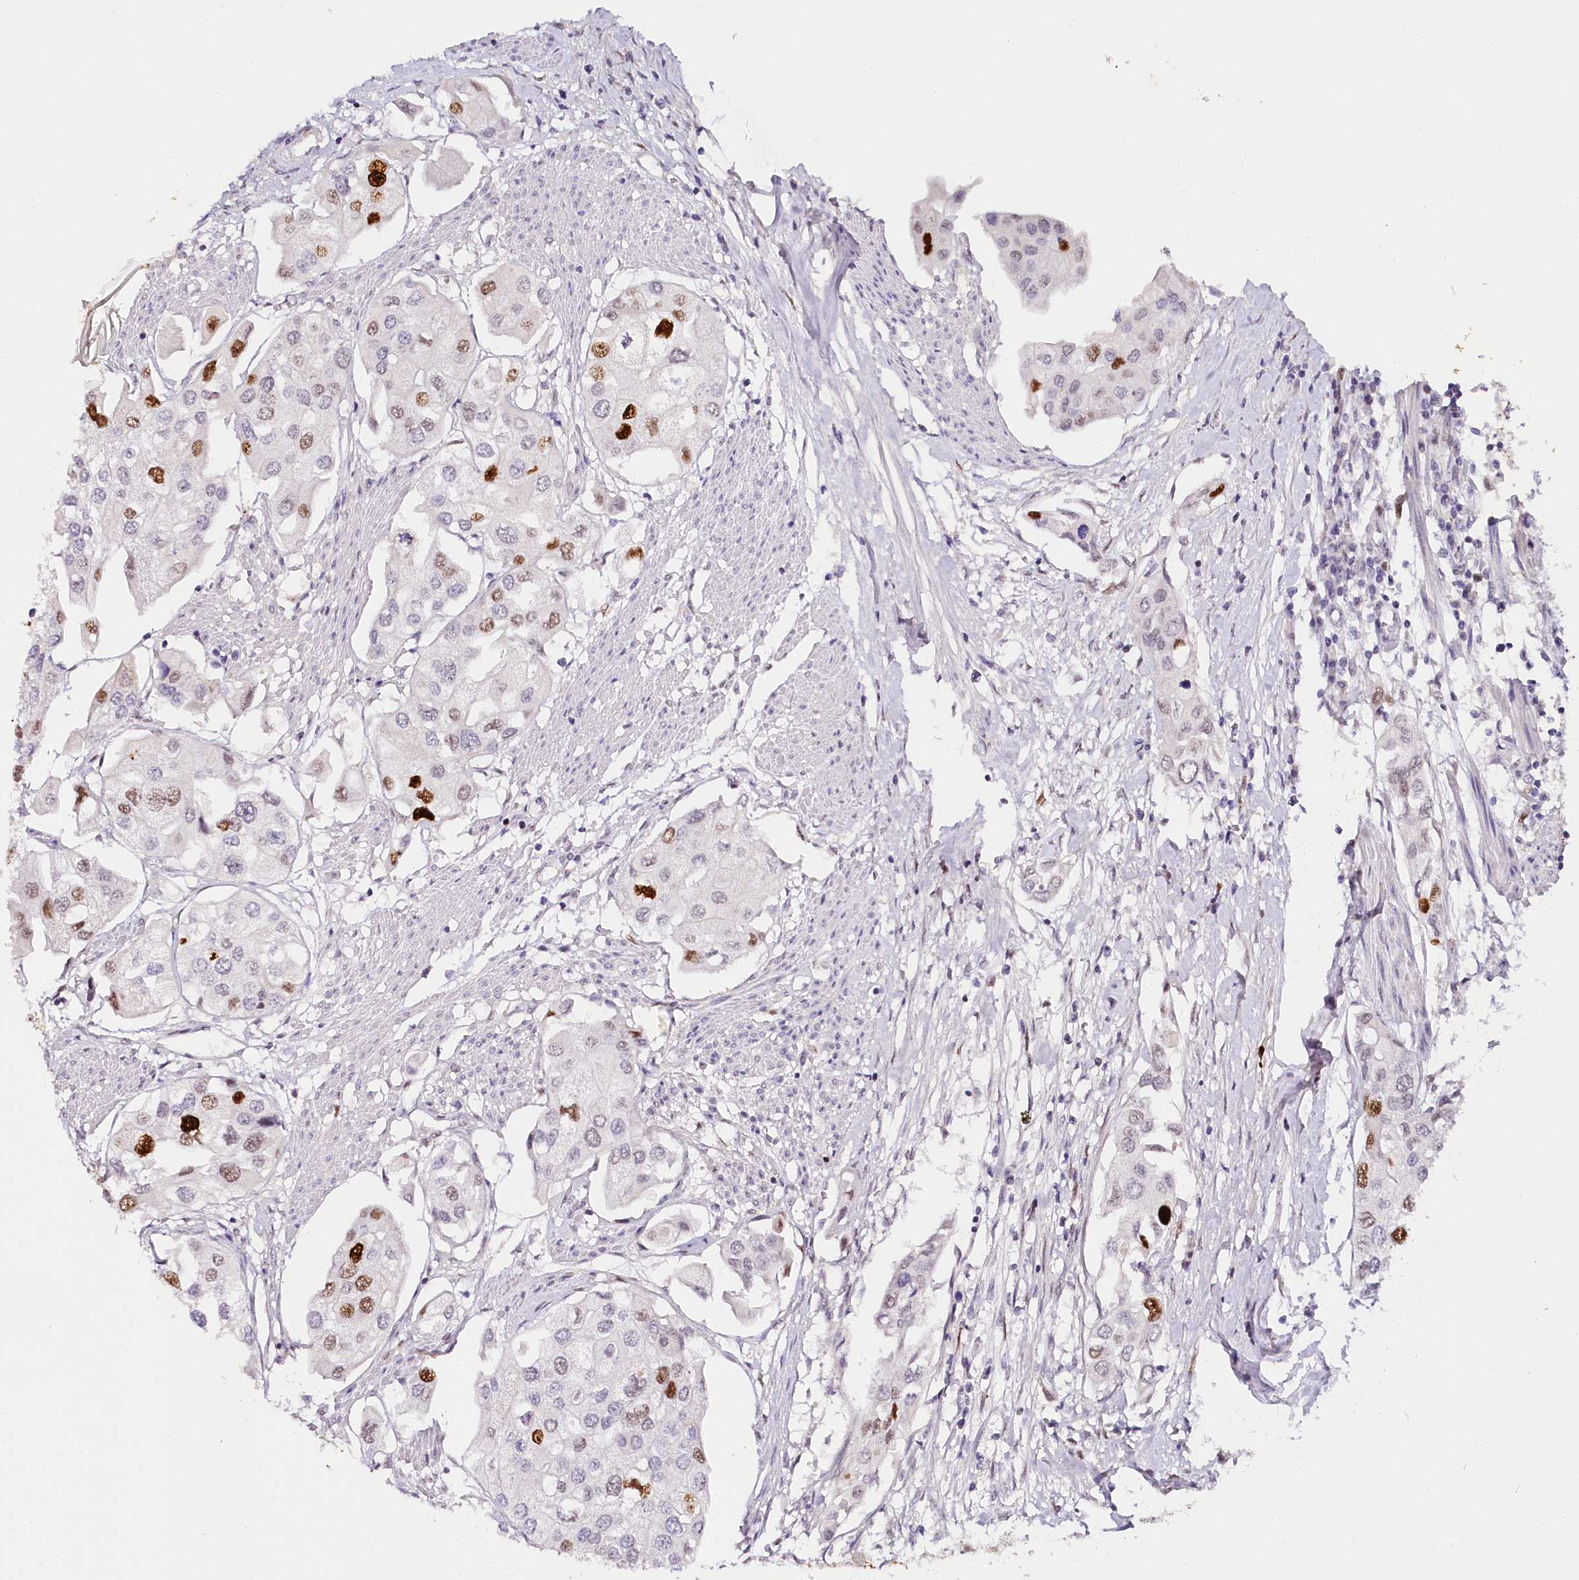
{"staining": {"intensity": "strong", "quantity": "<25%", "location": "nuclear"}, "tissue": "urothelial cancer", "cell_type": "Tumor cells", "image_type": "cancer", "snomed": [{"axis": "morphology", "description": "Urothelial carcinoma, High grade"}, {"axis": "topography", "description": "Urinary bladder"}], "caption": "This is an image of IHC staining of urothelial cancer, which shows strong positivity in the nuclear of tumor cells.", "gene": "TP53", "patient": {"sex": "male", "age": 64}}